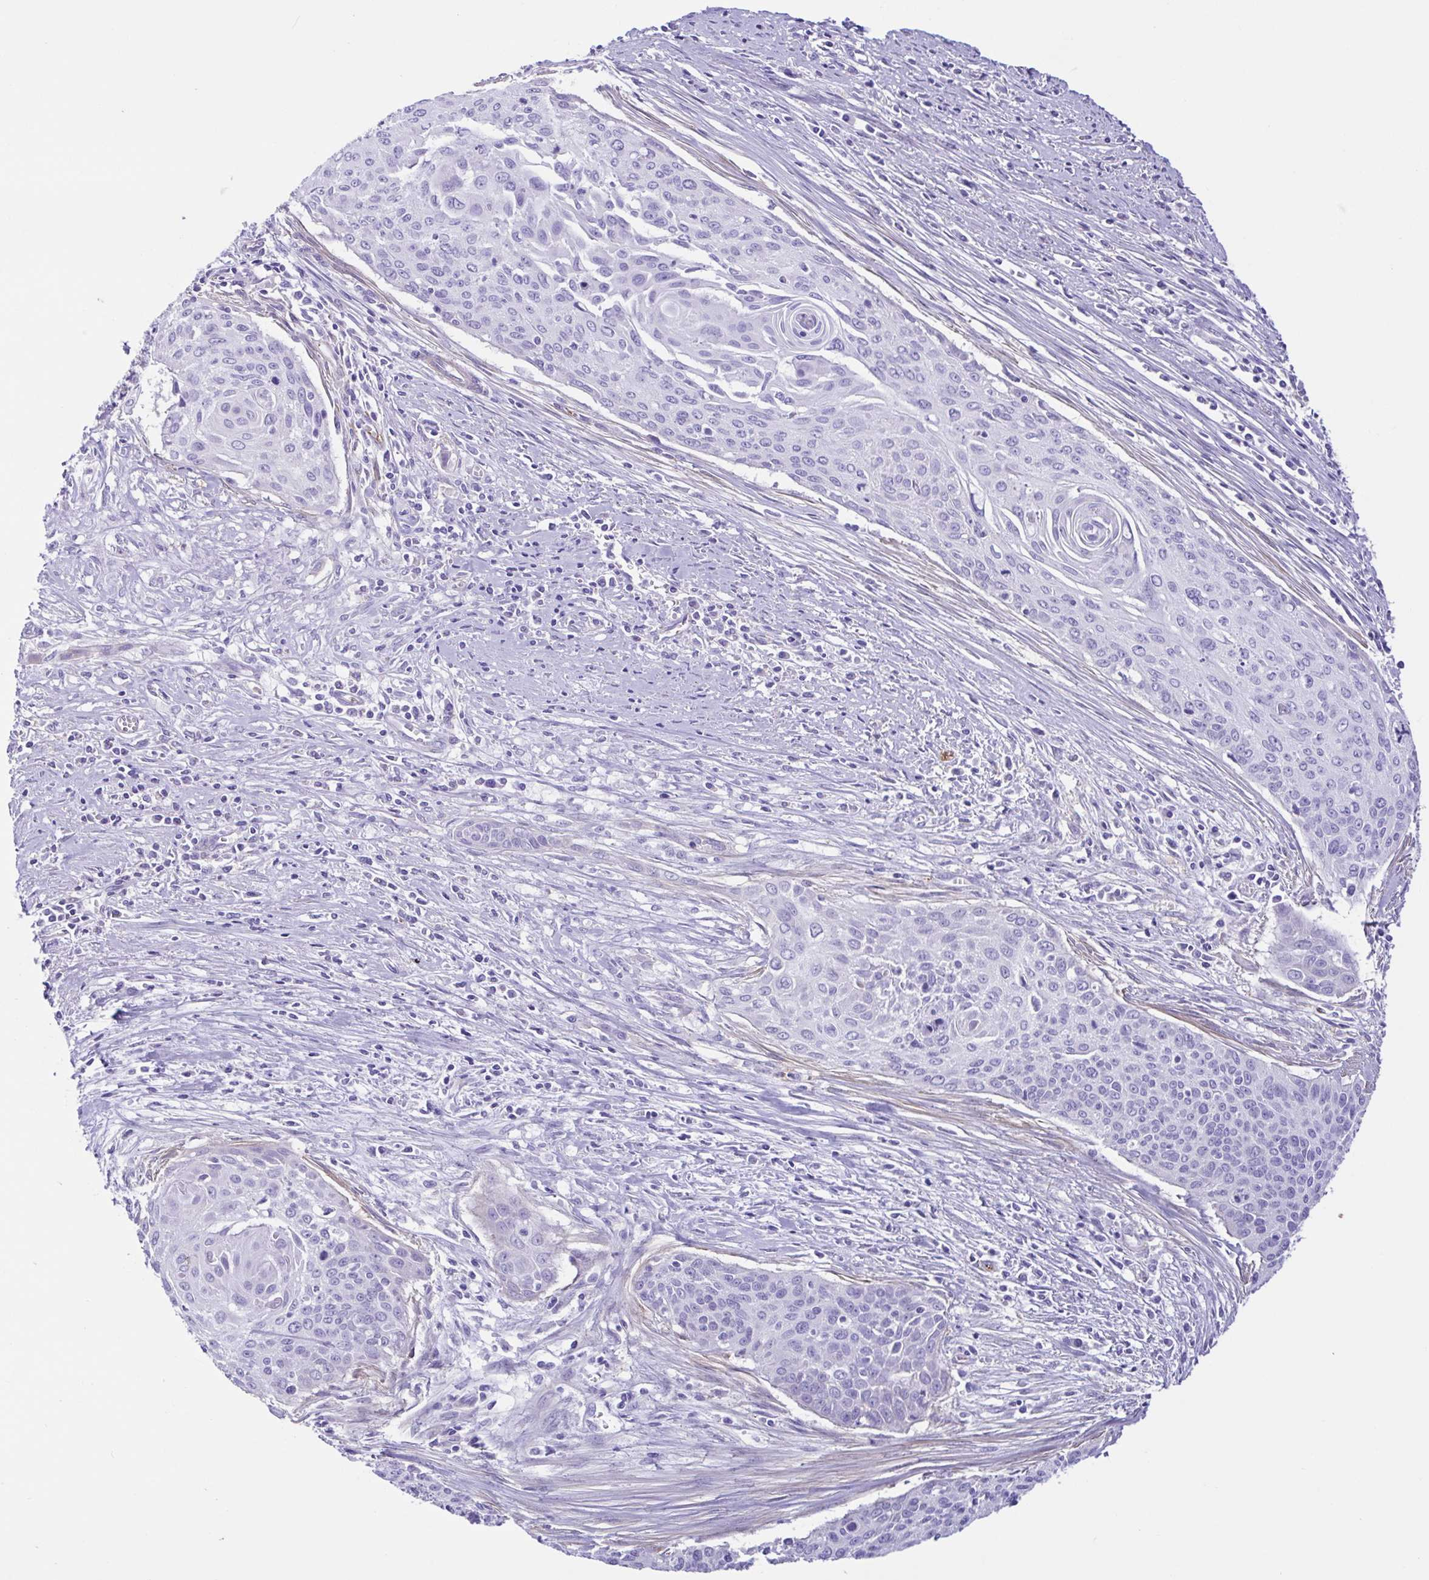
{"staining": {"intensity": "negative", "quantity": "none", "location": "none"}, "tissue": "cervical cancer", "cell_type": "Tumor cells", "image_type": "cancer", "snomed": [{"axis": "morphology", "description": "Squamous cell carcinoma, NOS"}, {"axis": "topography", "description": "Cervix"}], "caption": "Tumor cells are negative for brown protein staining in cervical cancer.", "gene": "CYP11B1", "patient": {"sex": "female", "age": 55}}